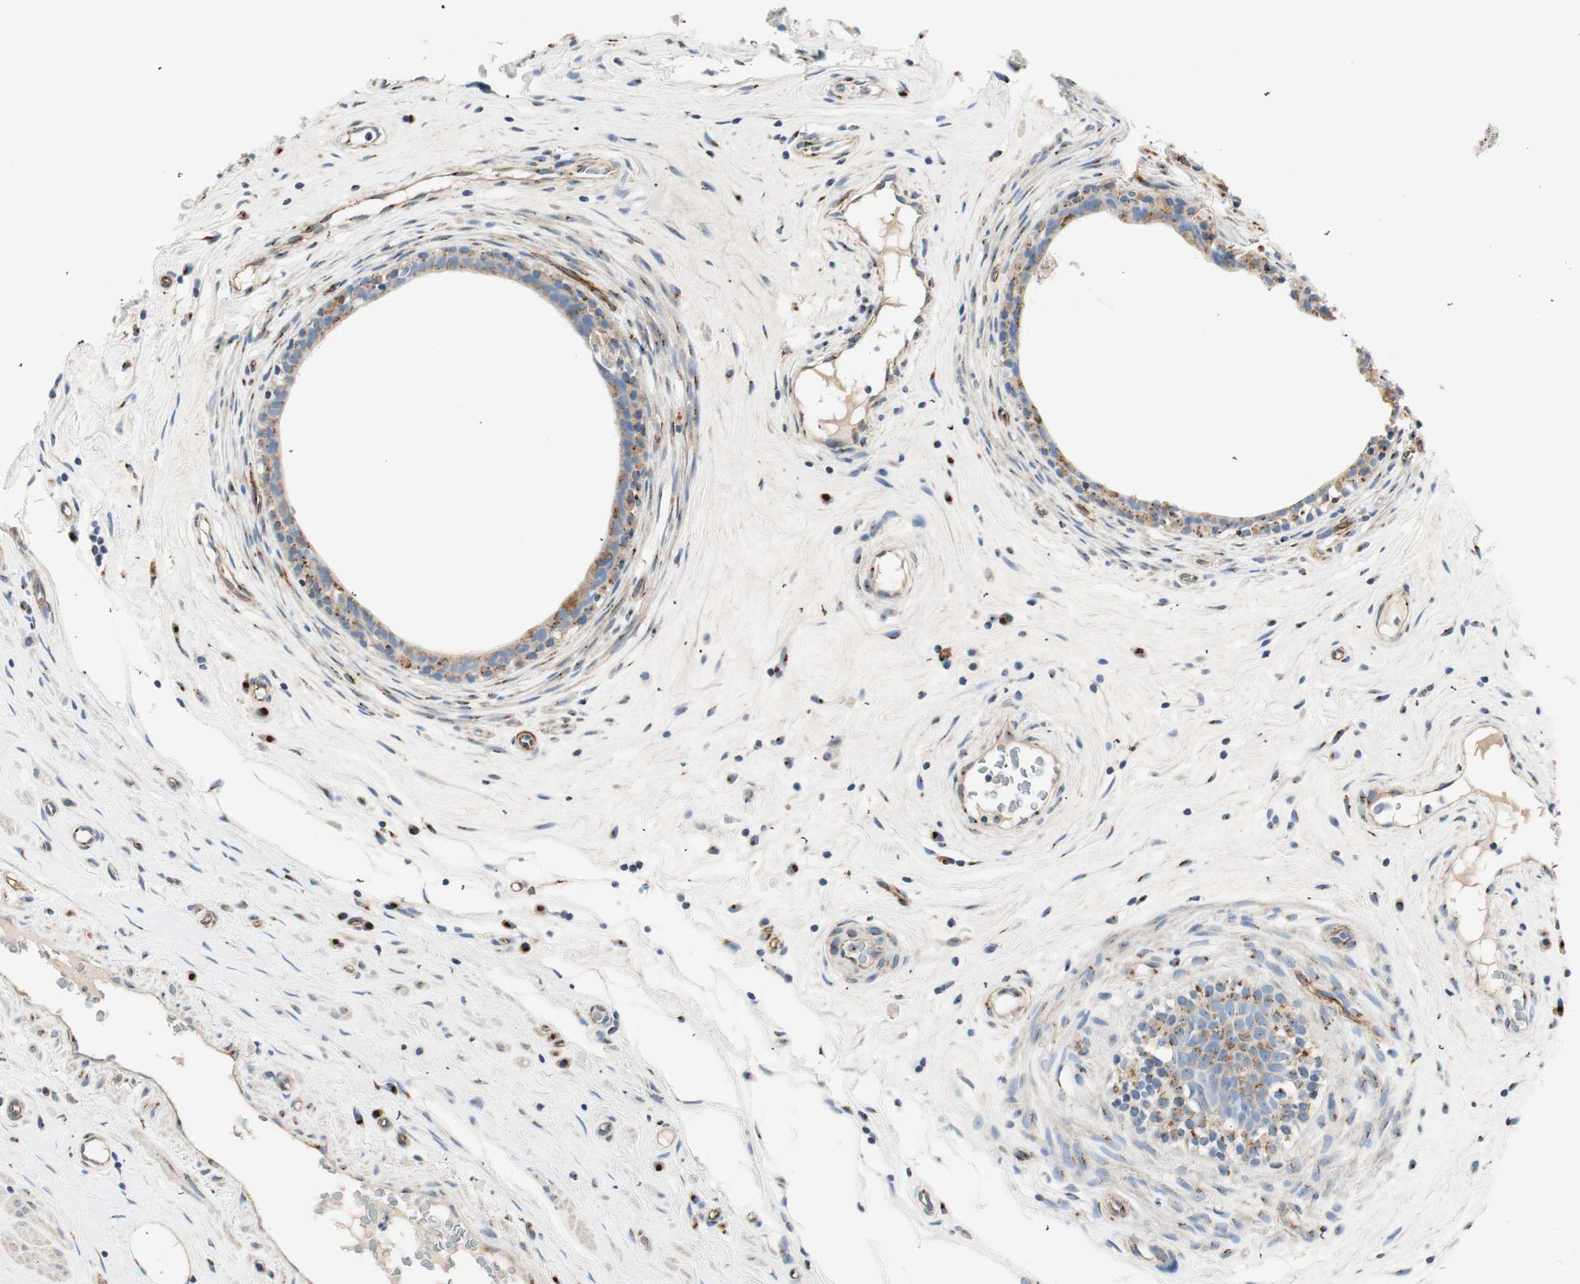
{"staining": {"intensity": "moderate", "quantity": ">75%", "location": "cytoplasmic/membranous"}, "tissue": "epididymis", "cell_type": "Glandular cells", "image_type": "normal", "snomed": [{"axis": "morphology", "description": "Normal tissue, NOS"}, {"axis": "morphology", "description": "Inflammation, NOS"}, {"axis": "topography", "description": "Epididymis"}], "caption": "This is an image of immunohistochemistry staining of normal epididymis, which shows moderate expression in the cytoplasmic/membranous of glandular cells.", "gene": "TMF1", "patient": {"sex": "male", "age": 84}}